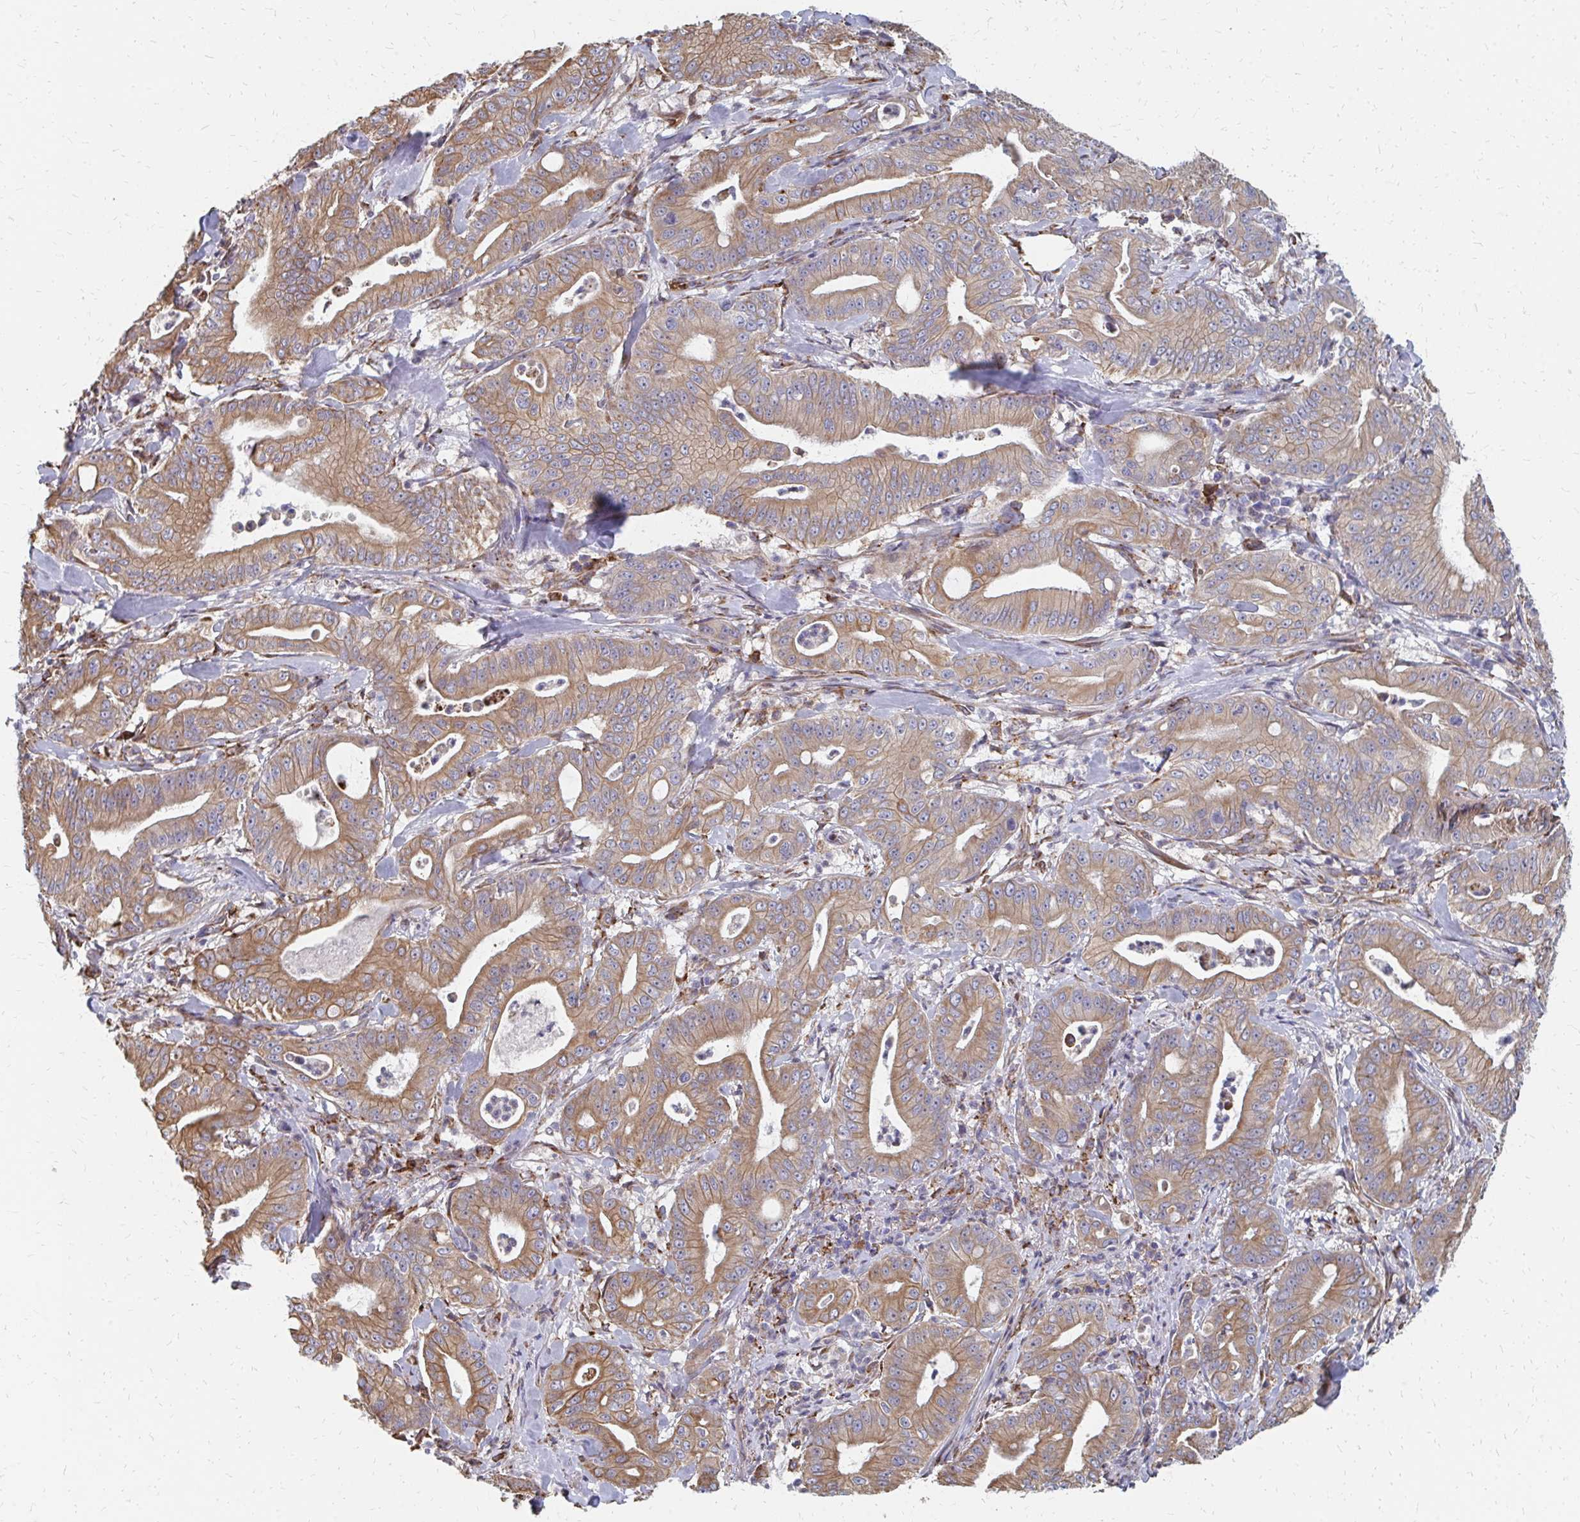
{"staining": {"intensity": "moderate", "quantity": ">75%", "location": "cytoplasmic/membranous"}, "tissue": "pancreatic cancer", "cell_type": "Tumor cells", "image_type": "cancer", "snomed": [{"axis": "morphology", "description": "Adenocarcinoma, NOS"}, {"axis": "topography", "description": "Pancreas"}], "caption": "A micrograph showing moderate cytoplasmic/membranous expression in approximately >75% of tumor cells in pancreatic cancer, as visualized by brown immunohistochemical staining.", "gene": "PPP1R13L", "patient": {"sex": "male", "age": 71}}